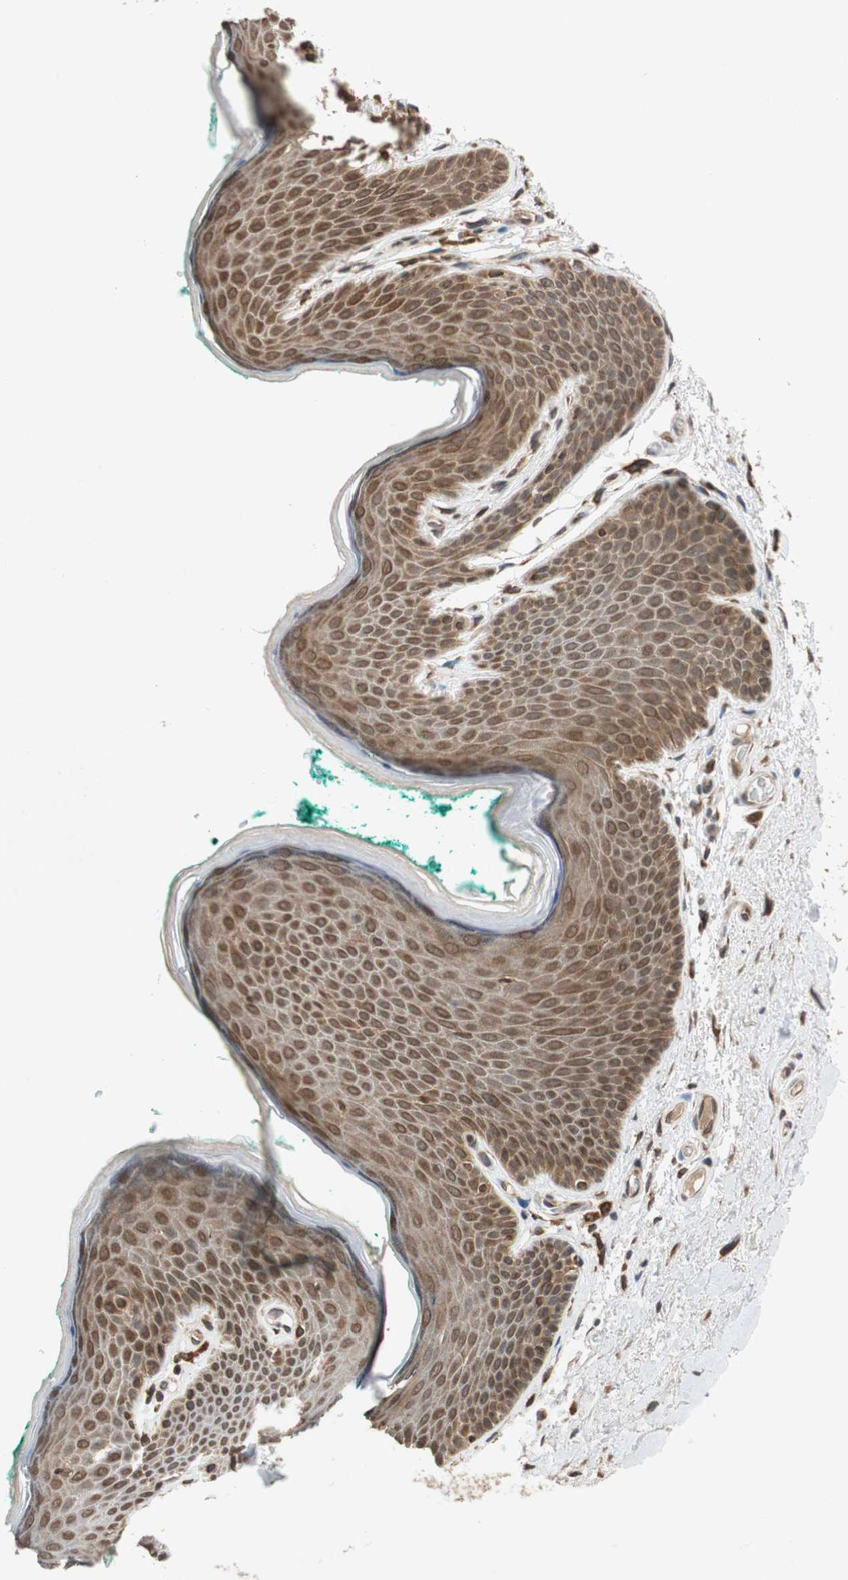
{"staining": {"intensity": "moderate", "quantity": ">75%", "location": "cytoplasmic/membranous,nuclear"}, "tissue": "skin", "cell_type": "Epidermal cells", "image_type": "normal", "snomed": [{"axis": "morphology", "description": "Normal tissue, NOS"}, {"axis": "topography", "description": "Anal"}], "caption": "A photomicrograph of skin stained for a protein exhibits moderate cytoplasmic/membranous,nuclear brown staining in epidermal cells.", "gene": "AUP1", "patient": {"sex": "male", "age": 74}}